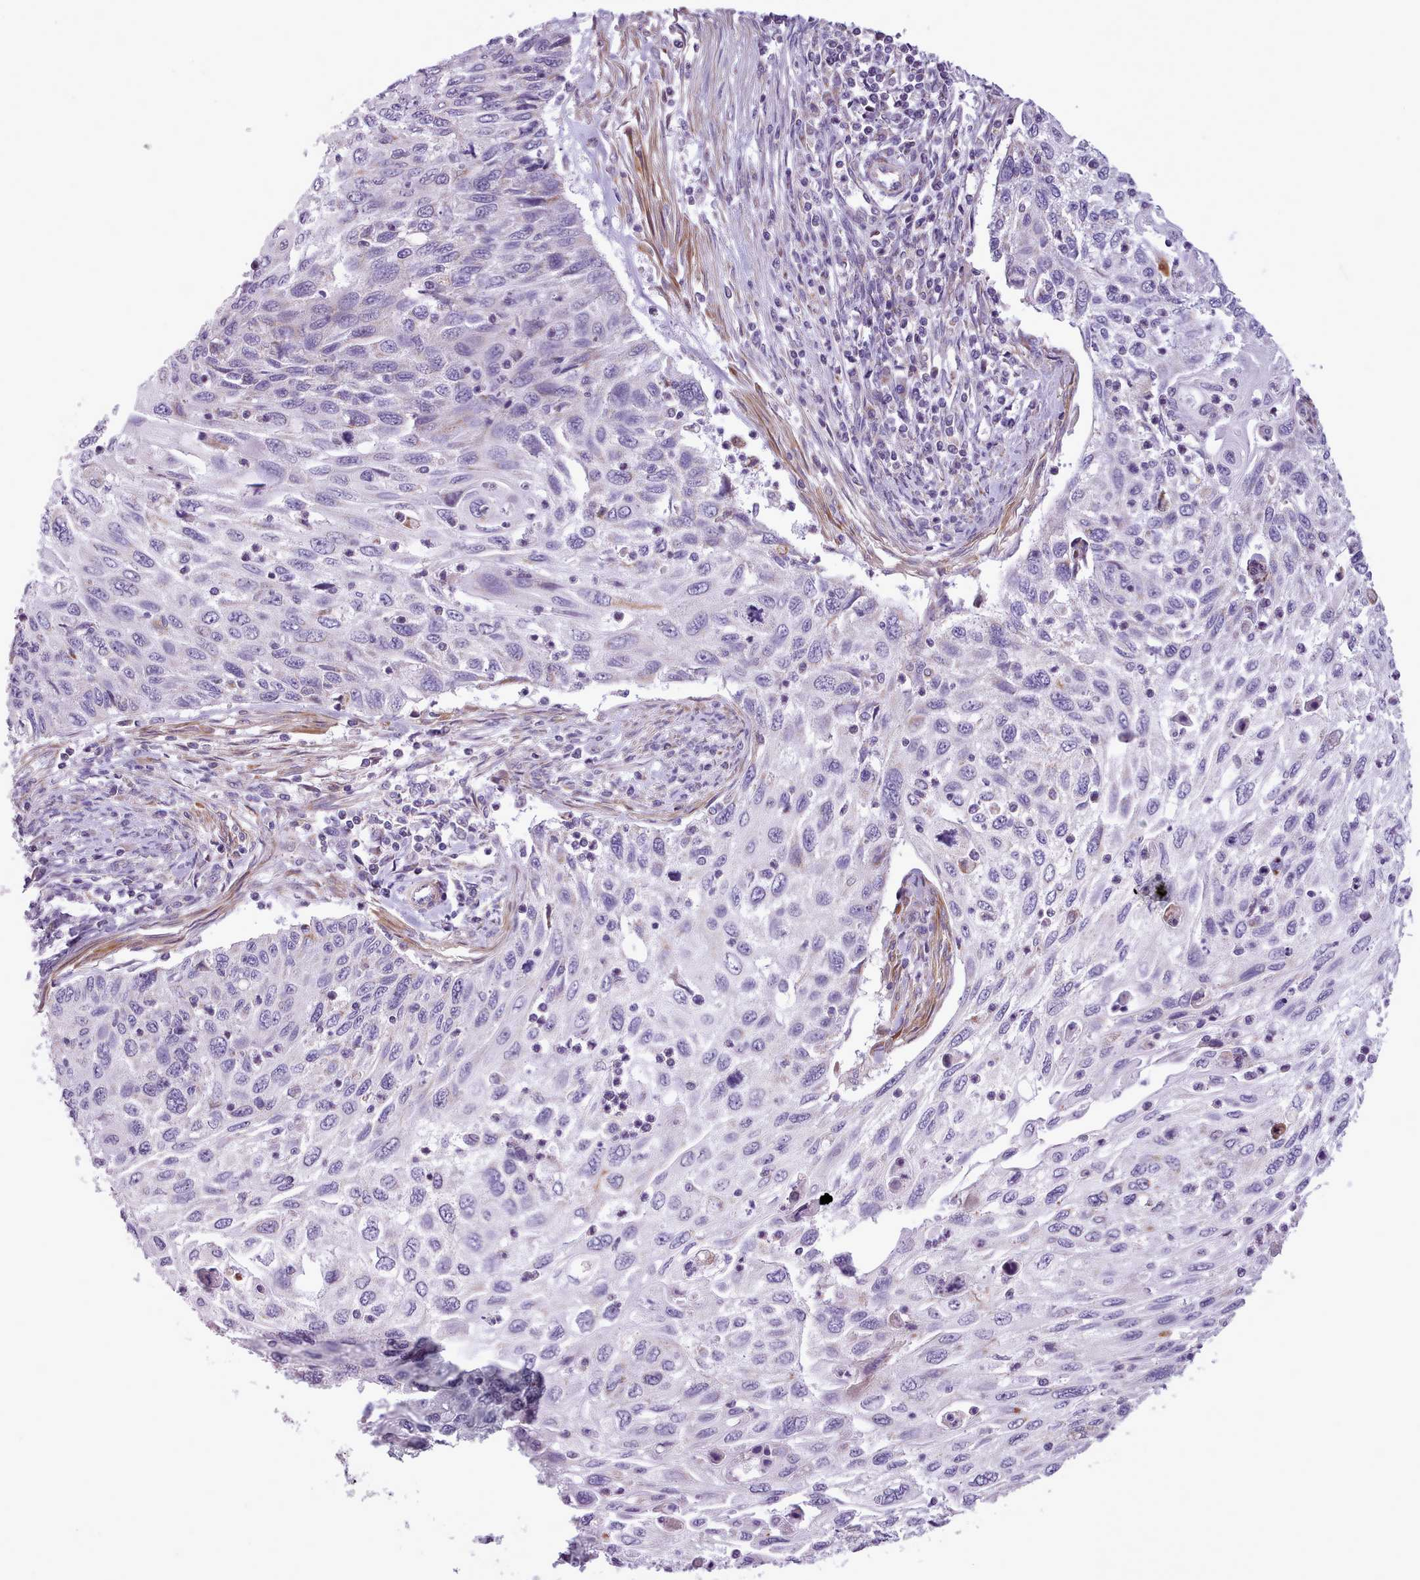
{"staining": {"intensity": "negative", "quantity": "none", "location": "none"}, "tissue": "cervical cancer", "cell_type": "Tumor cells", "image_type": "cancer", "snomed": [{"axis": "morphology", "description": "Squamous cell carcinoma, NOS"}, {"axis": "topography", "description": "Cervix"}], "caption": "The image demonstrates no staining of tumor cells in cervical cancer.", "gene": "AVL9", "patient": {"sex": "female", "age": 70}}